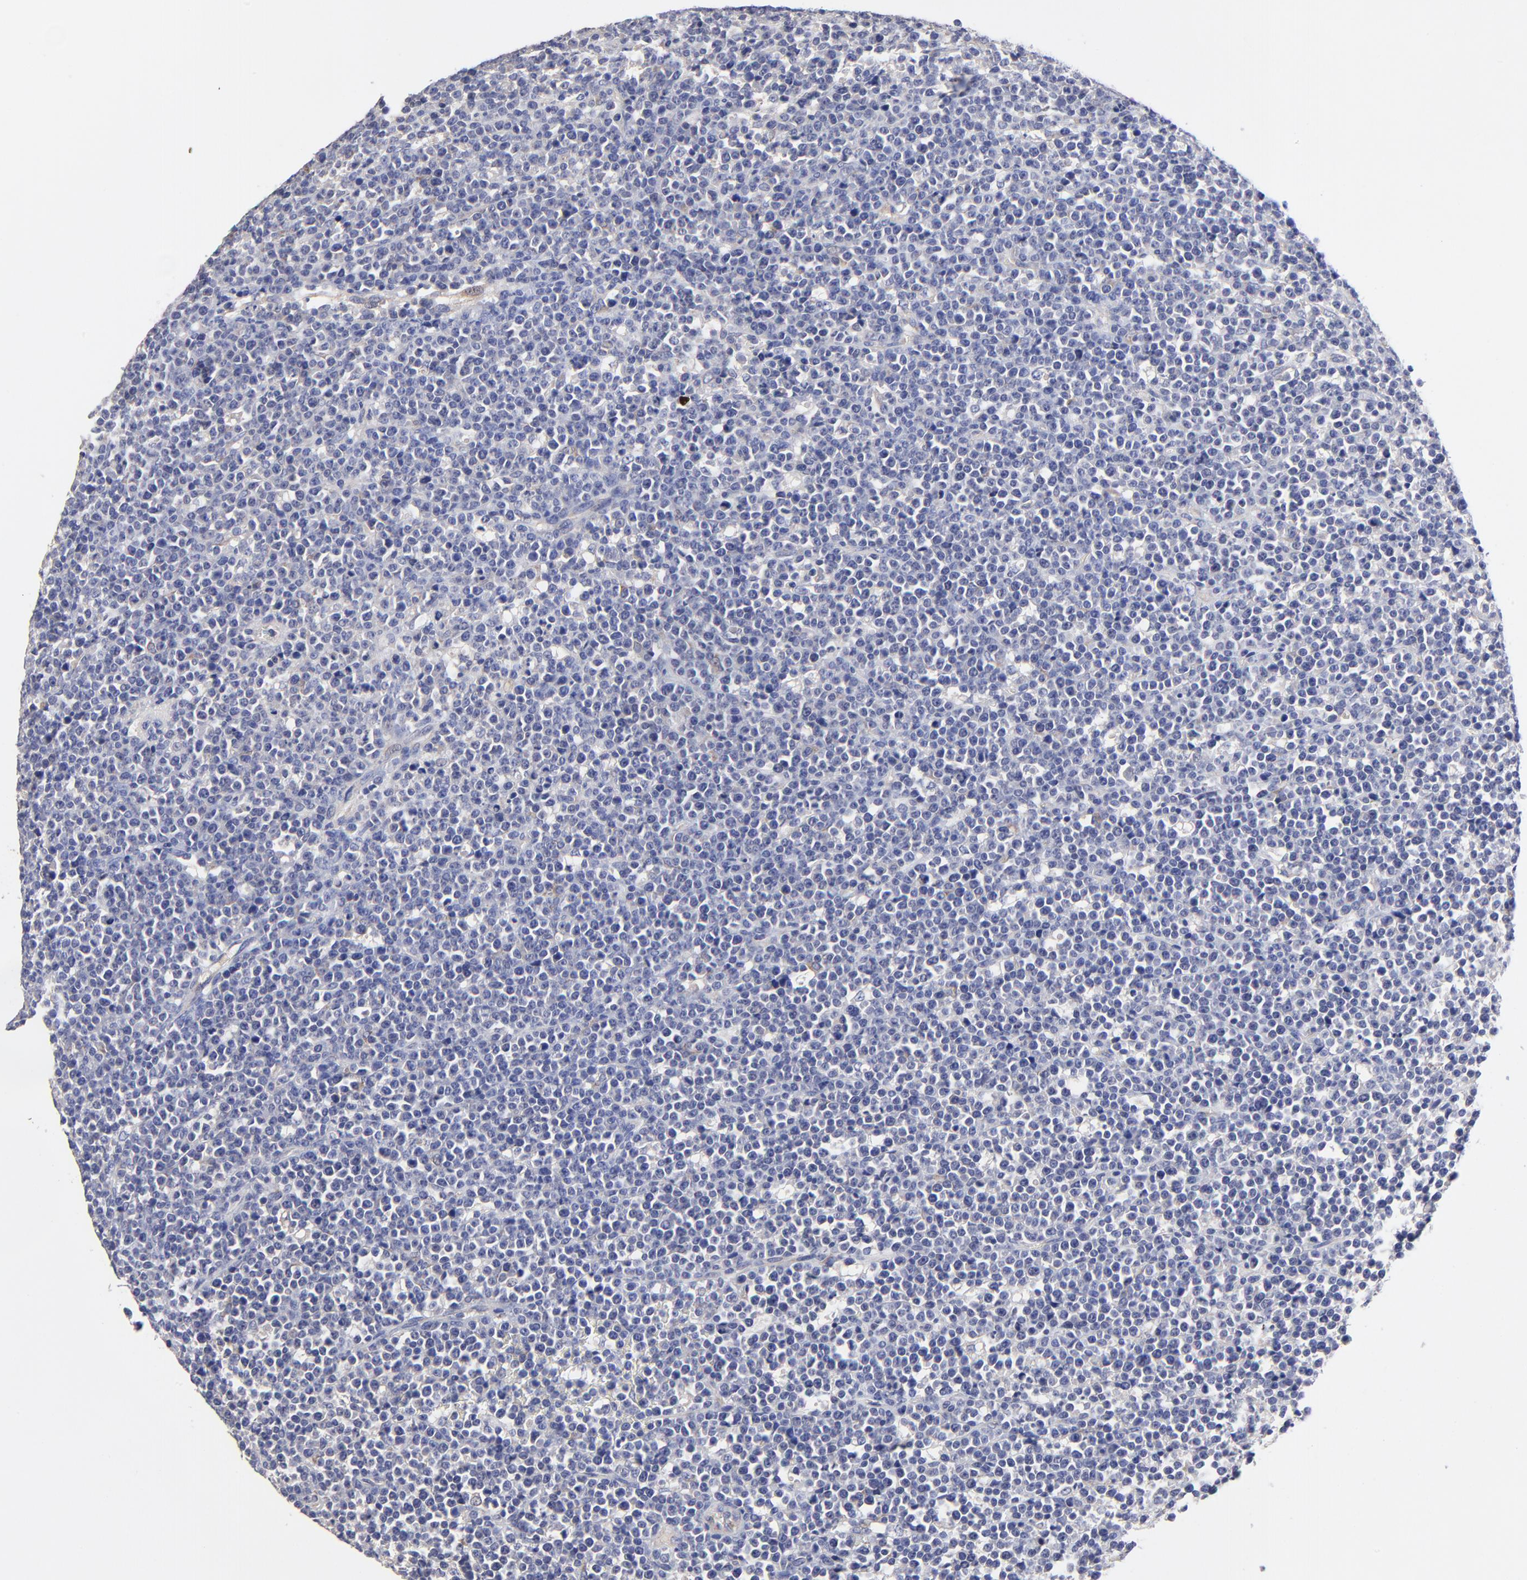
{"staining": {"intensity": "negative", "quantity": "none", "location": "none"}, "tissue": "lymphoma", "cell_type": "Tumor cells", "image_type": "cancer", "snomed": [{"axis": "morphology", "description": "Malignant lymphoma, non-Hodgkin's type, High grade"}, {"axis": "topography", "description": "Ovary"}], "caption": "Protein analysis of malignant lymphoma, non-Hodgkin's type (high-grade) demonstrates no significant expression in tumor cells.", "gene": "SULF2", "patient": {"sex": "female", "age": 56}}